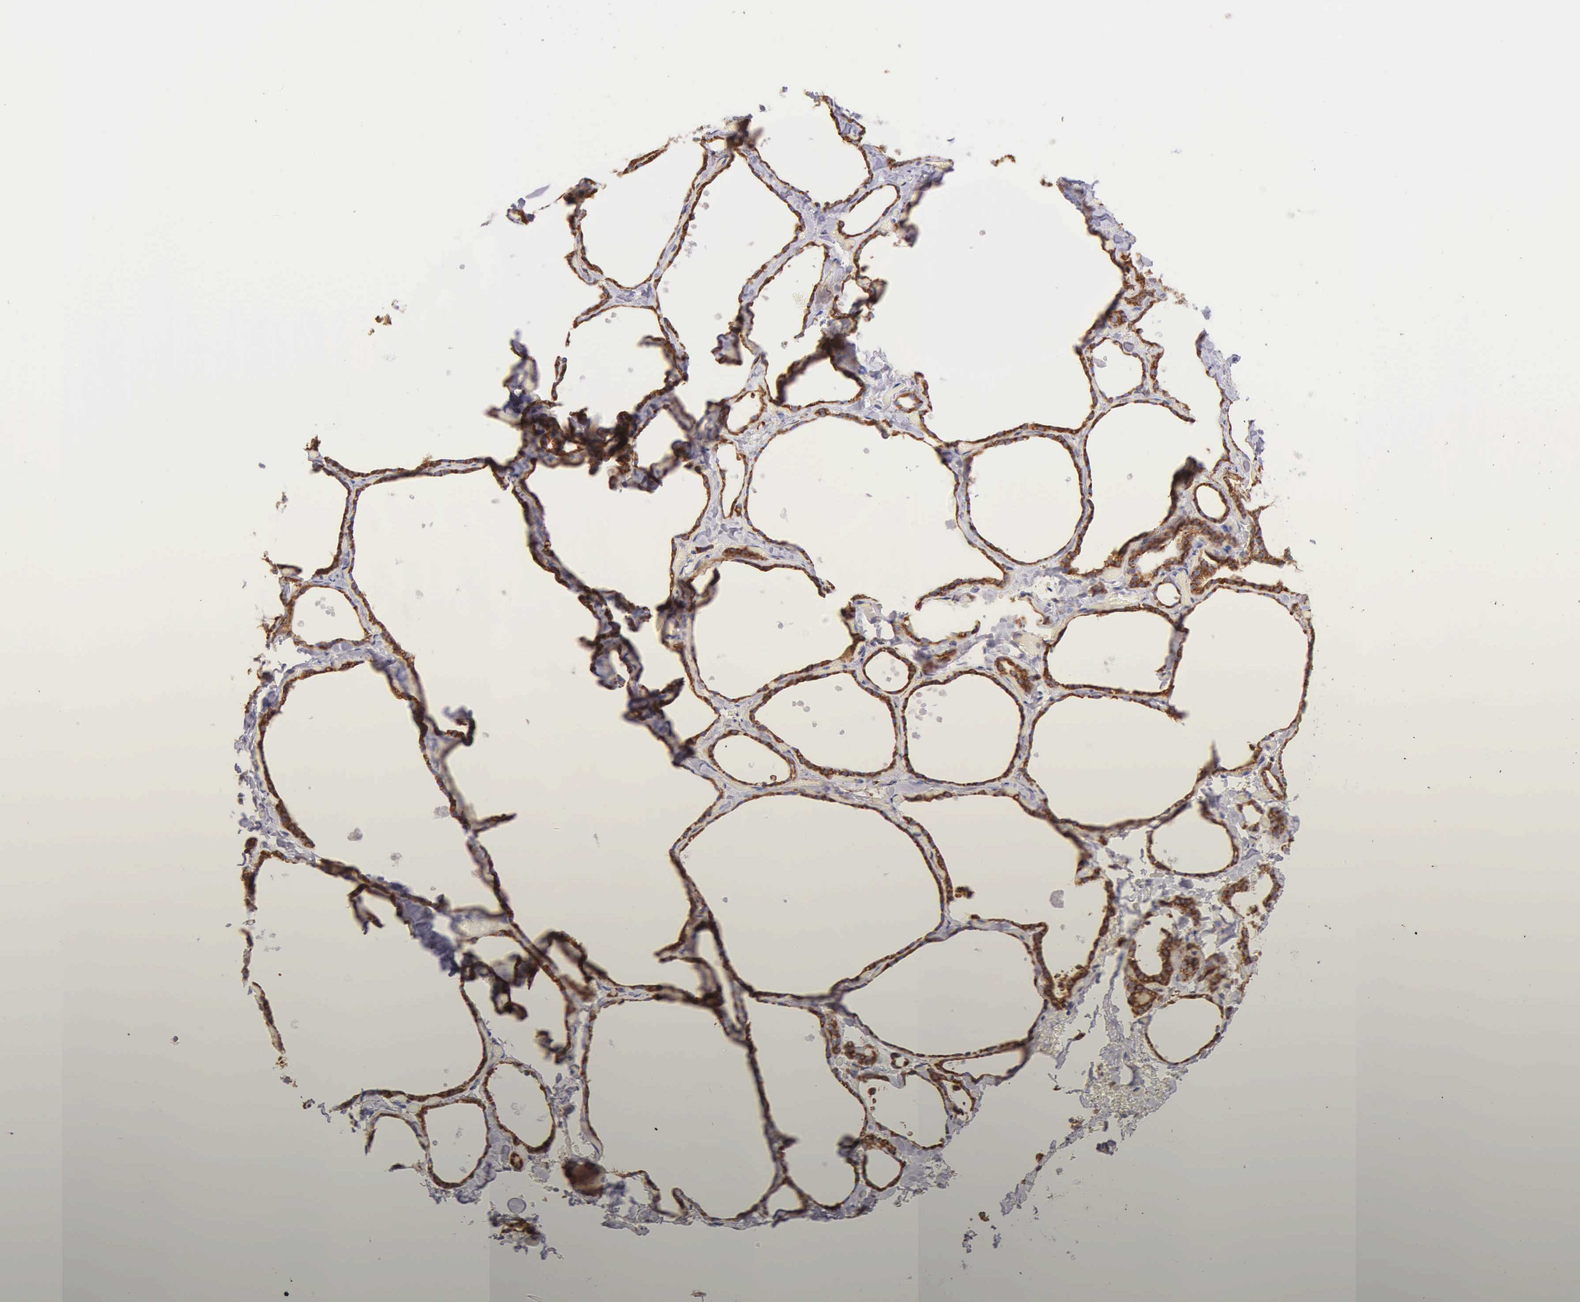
{"staining": {"intensity": "strong", "quantity": ">75%", "location": "cytoplasmic/membranous"}, "tissue": "thyroid gland", "cell_type": "Glandular cells", "image_type": "normal", "snomed": [{"axis": "morphology", "description": "Normal tissue, NOS"}, {"axis": "topography", "description": "Thyroid gland"}], "caption": "DAB immunohistochemical staining of unremarkable human thyroid gland shows strong cytoplasmic/membranous protein staining in about >75% of glandular cells. Using DAB (3,3'-diaminobenzidine) (brown) and hematoxylin (blue) stains, captured at high magnification using brightfield microscopy.", "gene": "CKAP4", "patient": {"sex": "male", "age": 34}}